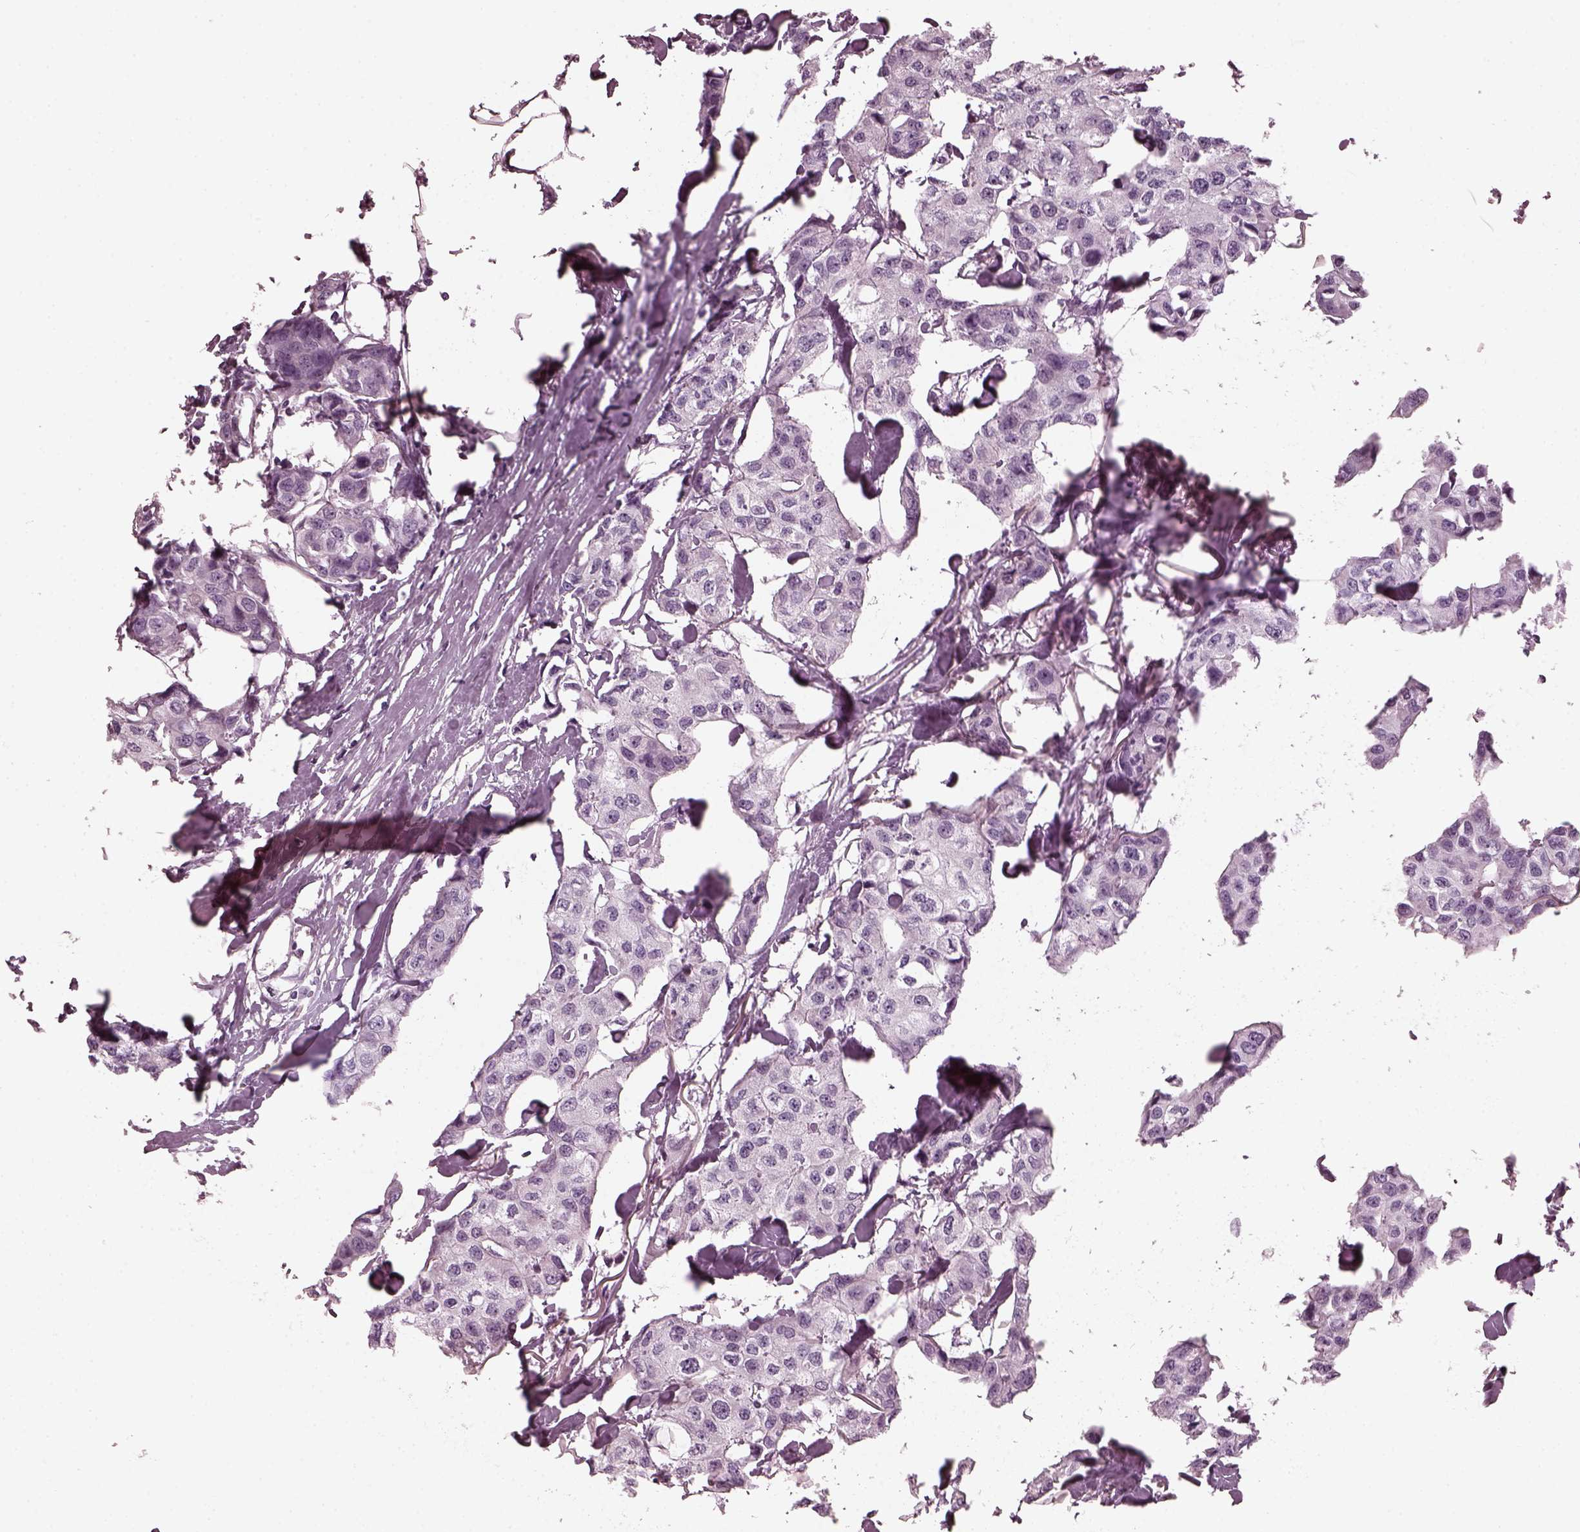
{"staining": {"intensity": "negative", "quantity": "none", "location": "none"}, "tissue": "breast cancer", "cell_type": "Tumor cells", "image_type": "cancer", "snomed": [{"axis": "morphology", "description": "Duct carcinoma"}, {"axis": "topography", "description": "Breast"}], "caption": "IHC photomicrograph of neoplastic tissue: human breast cancer stained with DAB exhibits no significant protein positivity in tumor cells. Brightfield microscopy of immunohistochemistry (IHC) stained with DAB (brown) and hematoxylin (blue), captured at high magnification.", "gene": "RCVRN", "patient": {"sex": "female", "age": 80}}